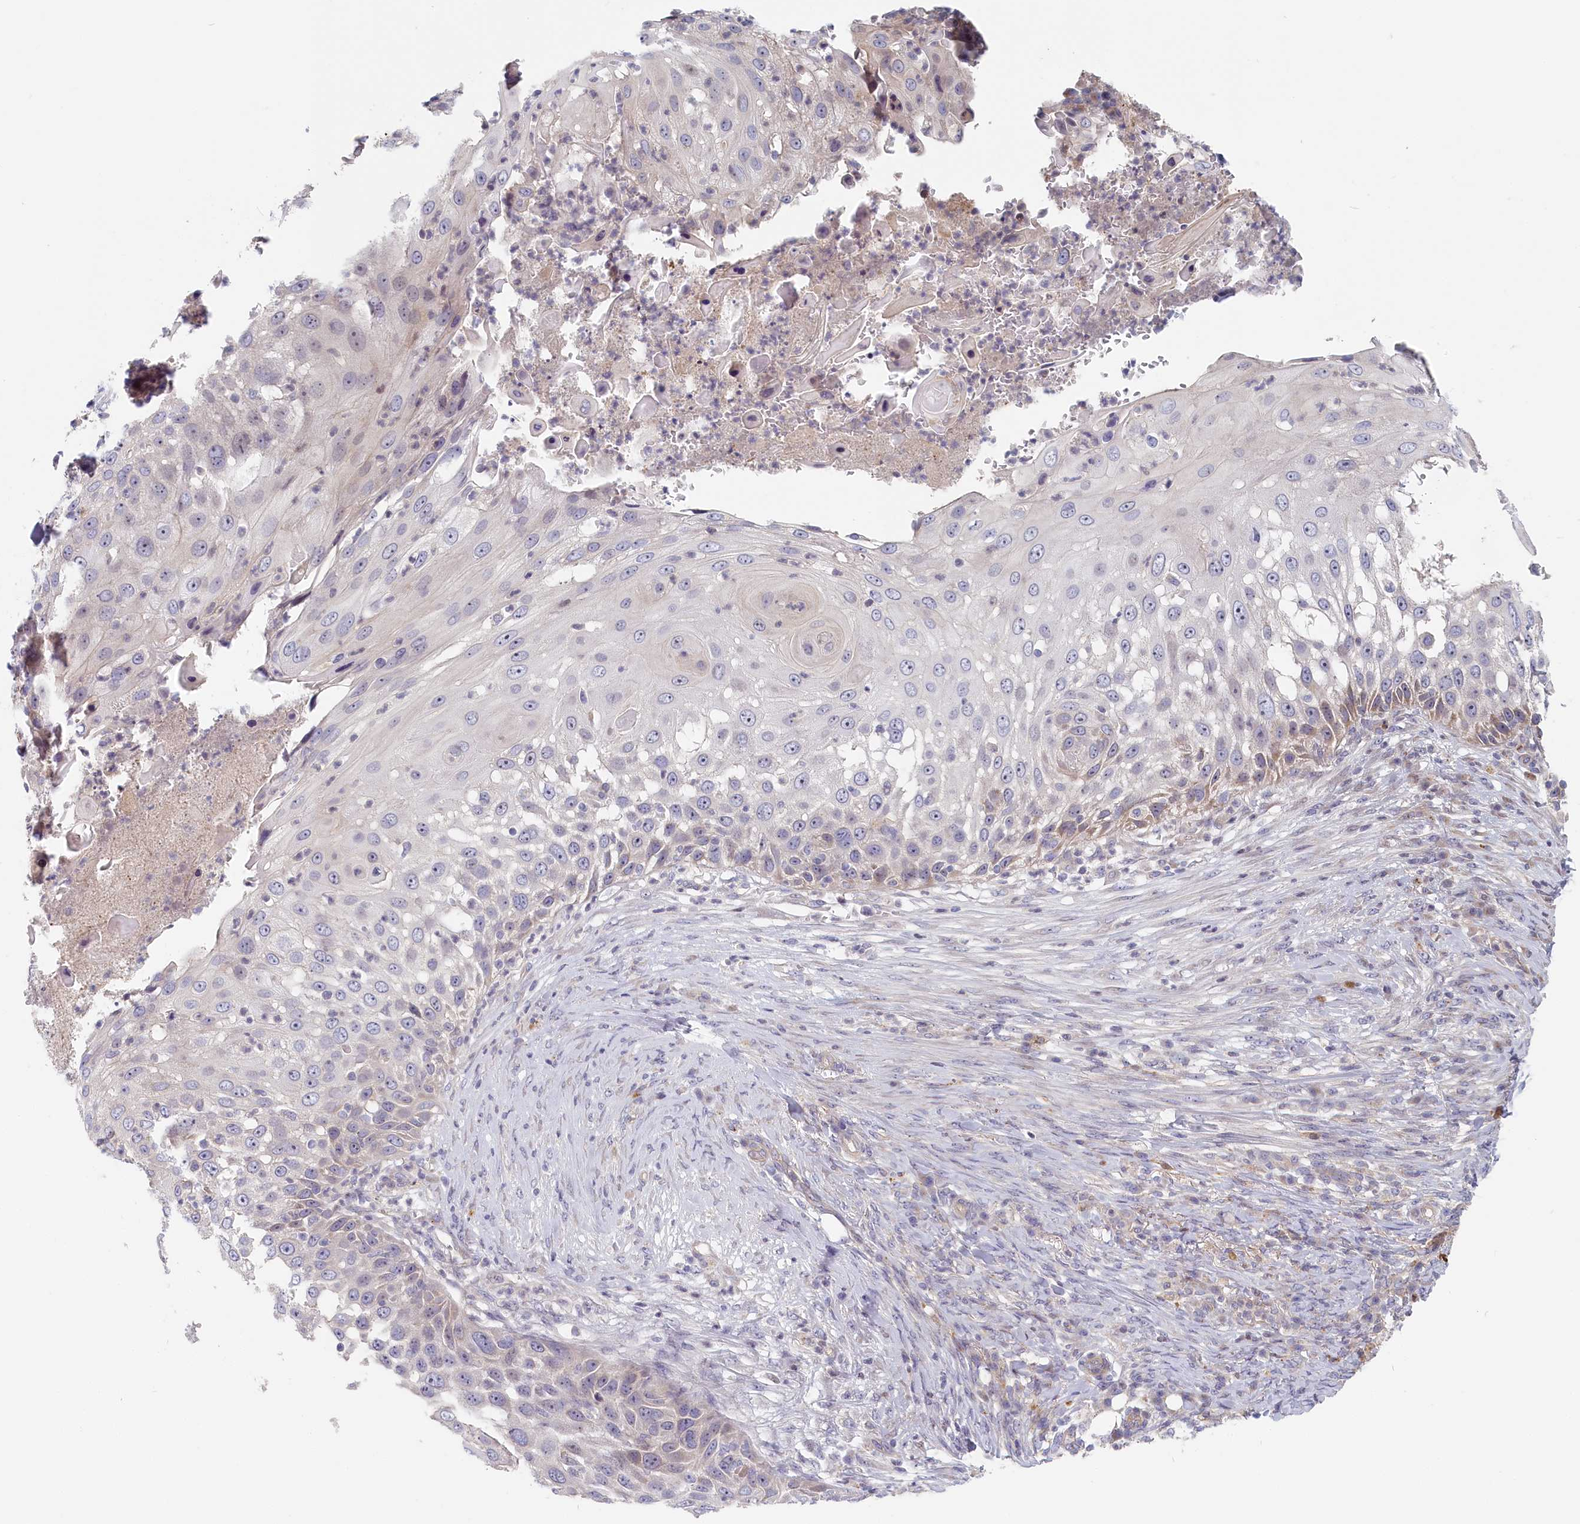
{"staining": {"intensity": "negative", "quantity": "none", "location": "none"}, "tissue": "skin cancer", "cell_type": "Tumor cells", "image_type": "cancer", "snomed": [{"axis": "morphology", "description": "Squamous cell carcinoma, NOS"}, {"axis": "topography", "description": "Skin"}], "caption": "There is no significant staining in tumor cells of squamous cell carcinoma (skin).", "gene": "INTS4", "patient": {"sex": "female", "age": 44}}